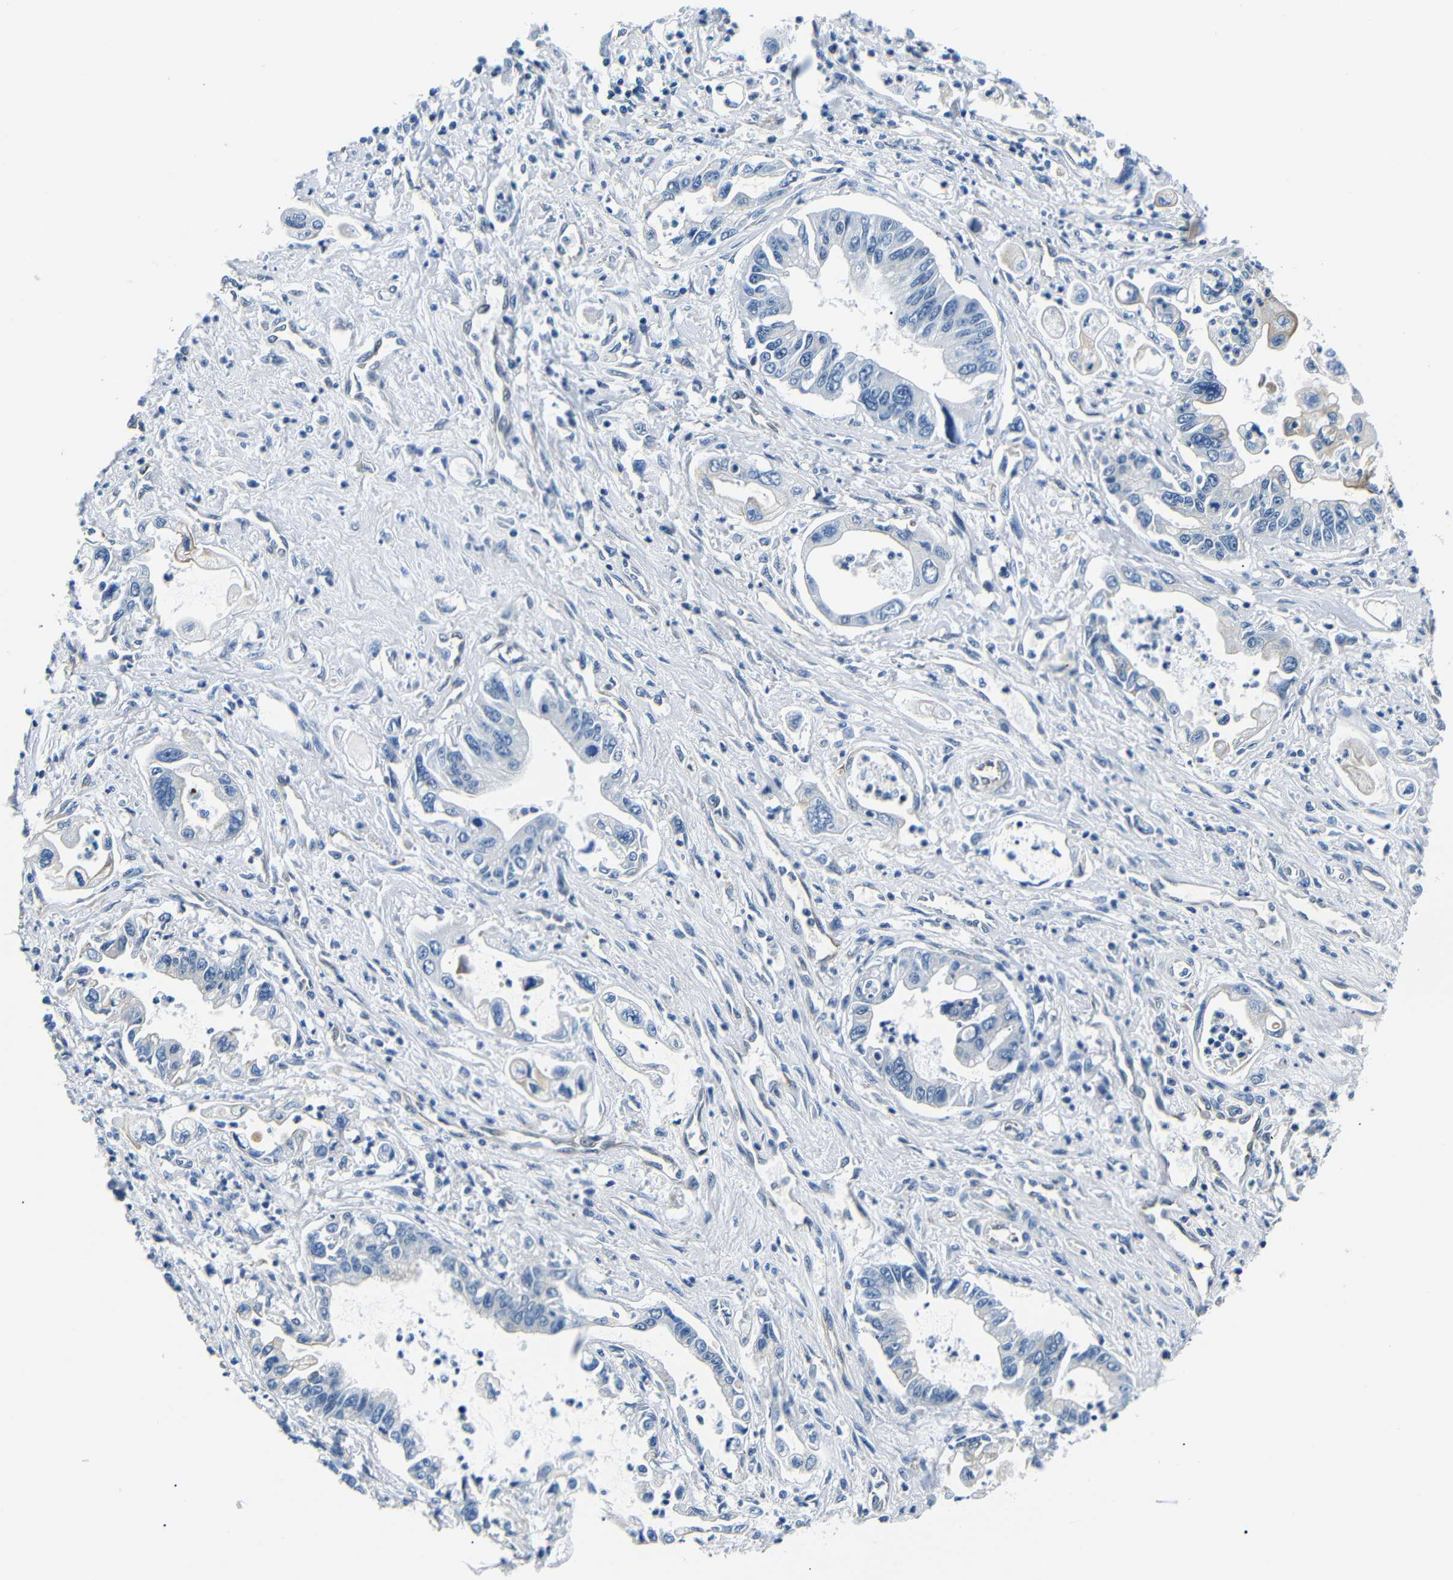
{"staining": {"intensity": "negative", "quantity": "none", "location": "none"}, "tissue": "pancreatic cancer", "cell_type": "Tumor cells", "image_type": "cancer", "snomed": [{"axis": "morphology", "description": "Adenocarcinoma, NOS"}, {"axis": "topography", "description": "Pancreas"}], "caption": "This is an immunohistochemistry micrograph of human pancreatic cancer (adenocarcinoma). There is no positivity in tumor cells.", "gene": "TAFA1", "patient": {"sex": "male", "age": 56}}